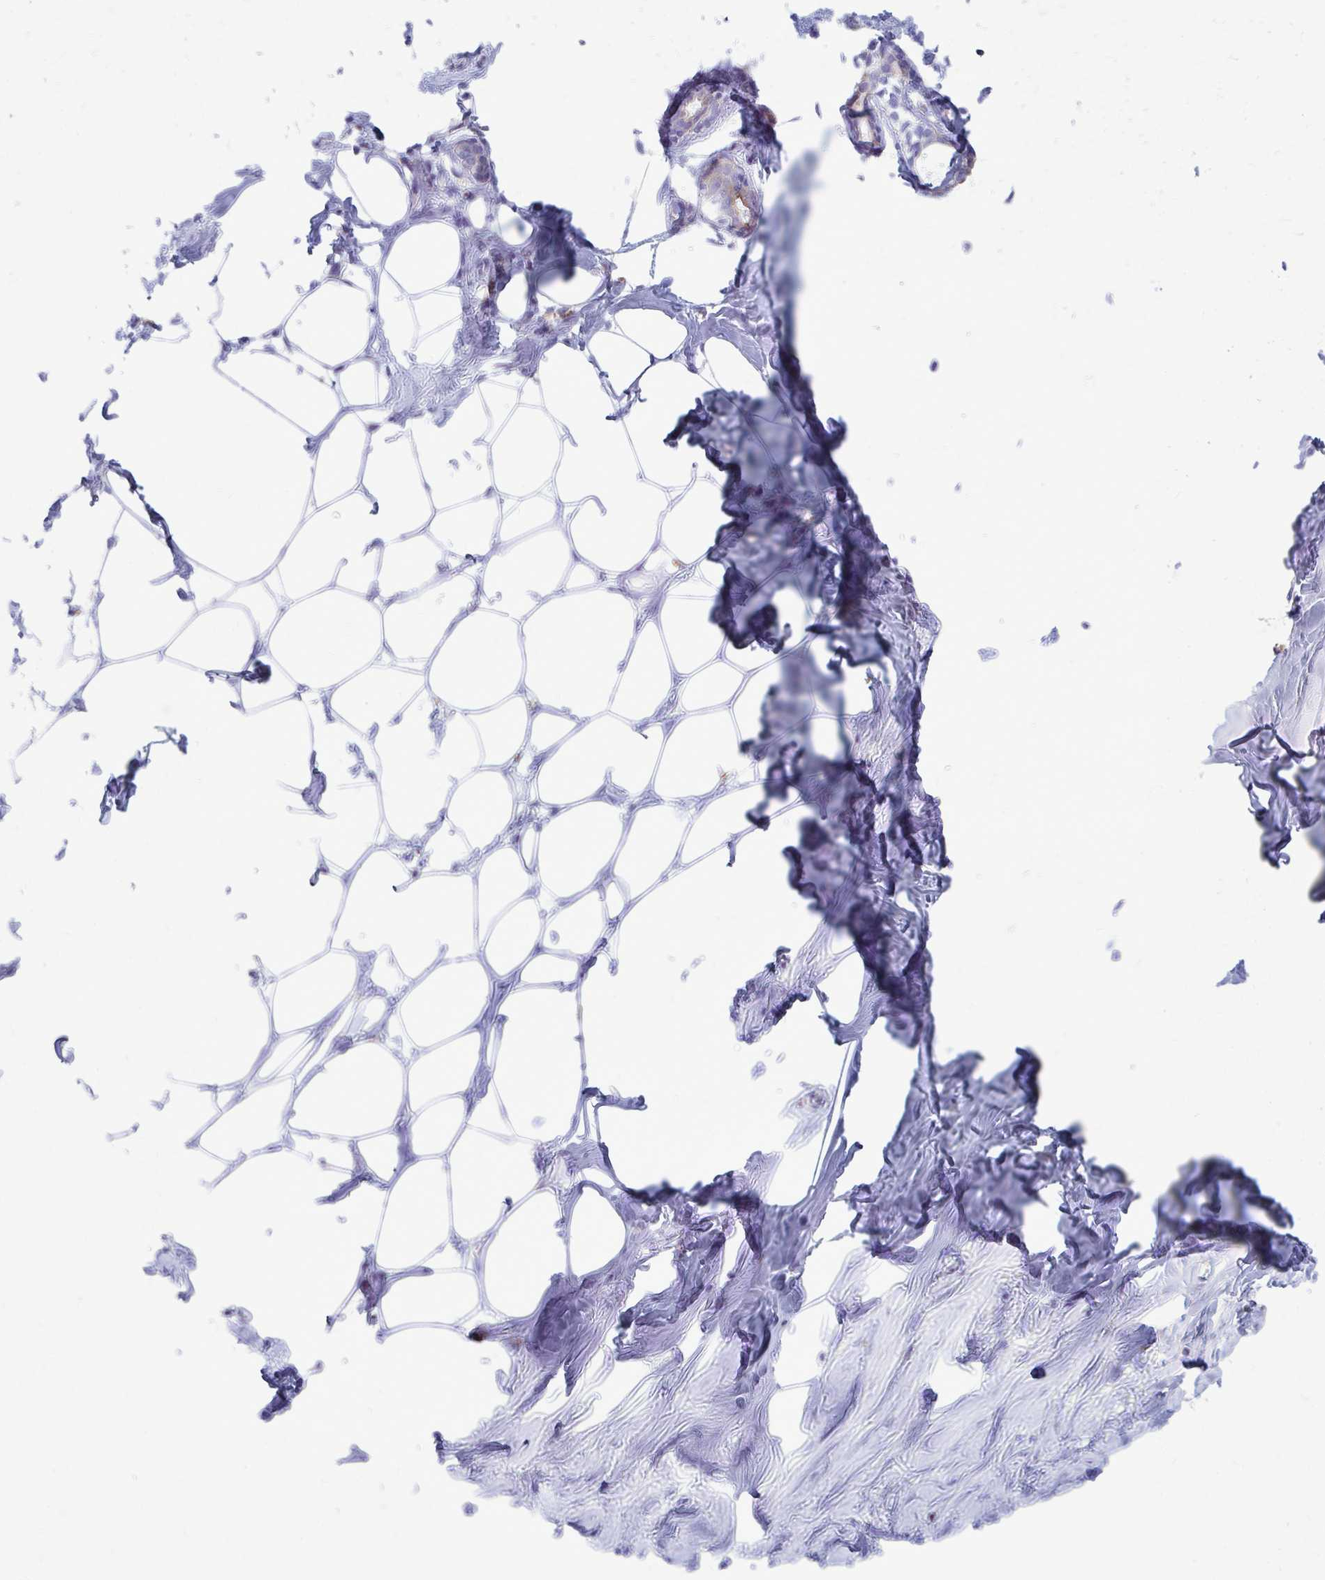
{"staining": {"intensity": "negative", "quantity": "none", "location": "none"}, "tissue": "breast", "cell_type": "Adipocytes", "image_type": "normal", "snomed": [{"axis": "morphology", "description": "Normal tissue, NOS"}, {"axis": "topography", "description": "Breast"}], "caption": "An image of breast stained for a protein shows no brown staining in adipocytes. (DAB immunohistochemistry (IHC), high magnification).", "gene": "CLTA", "patient": {"sex": "female", "age": 27}}